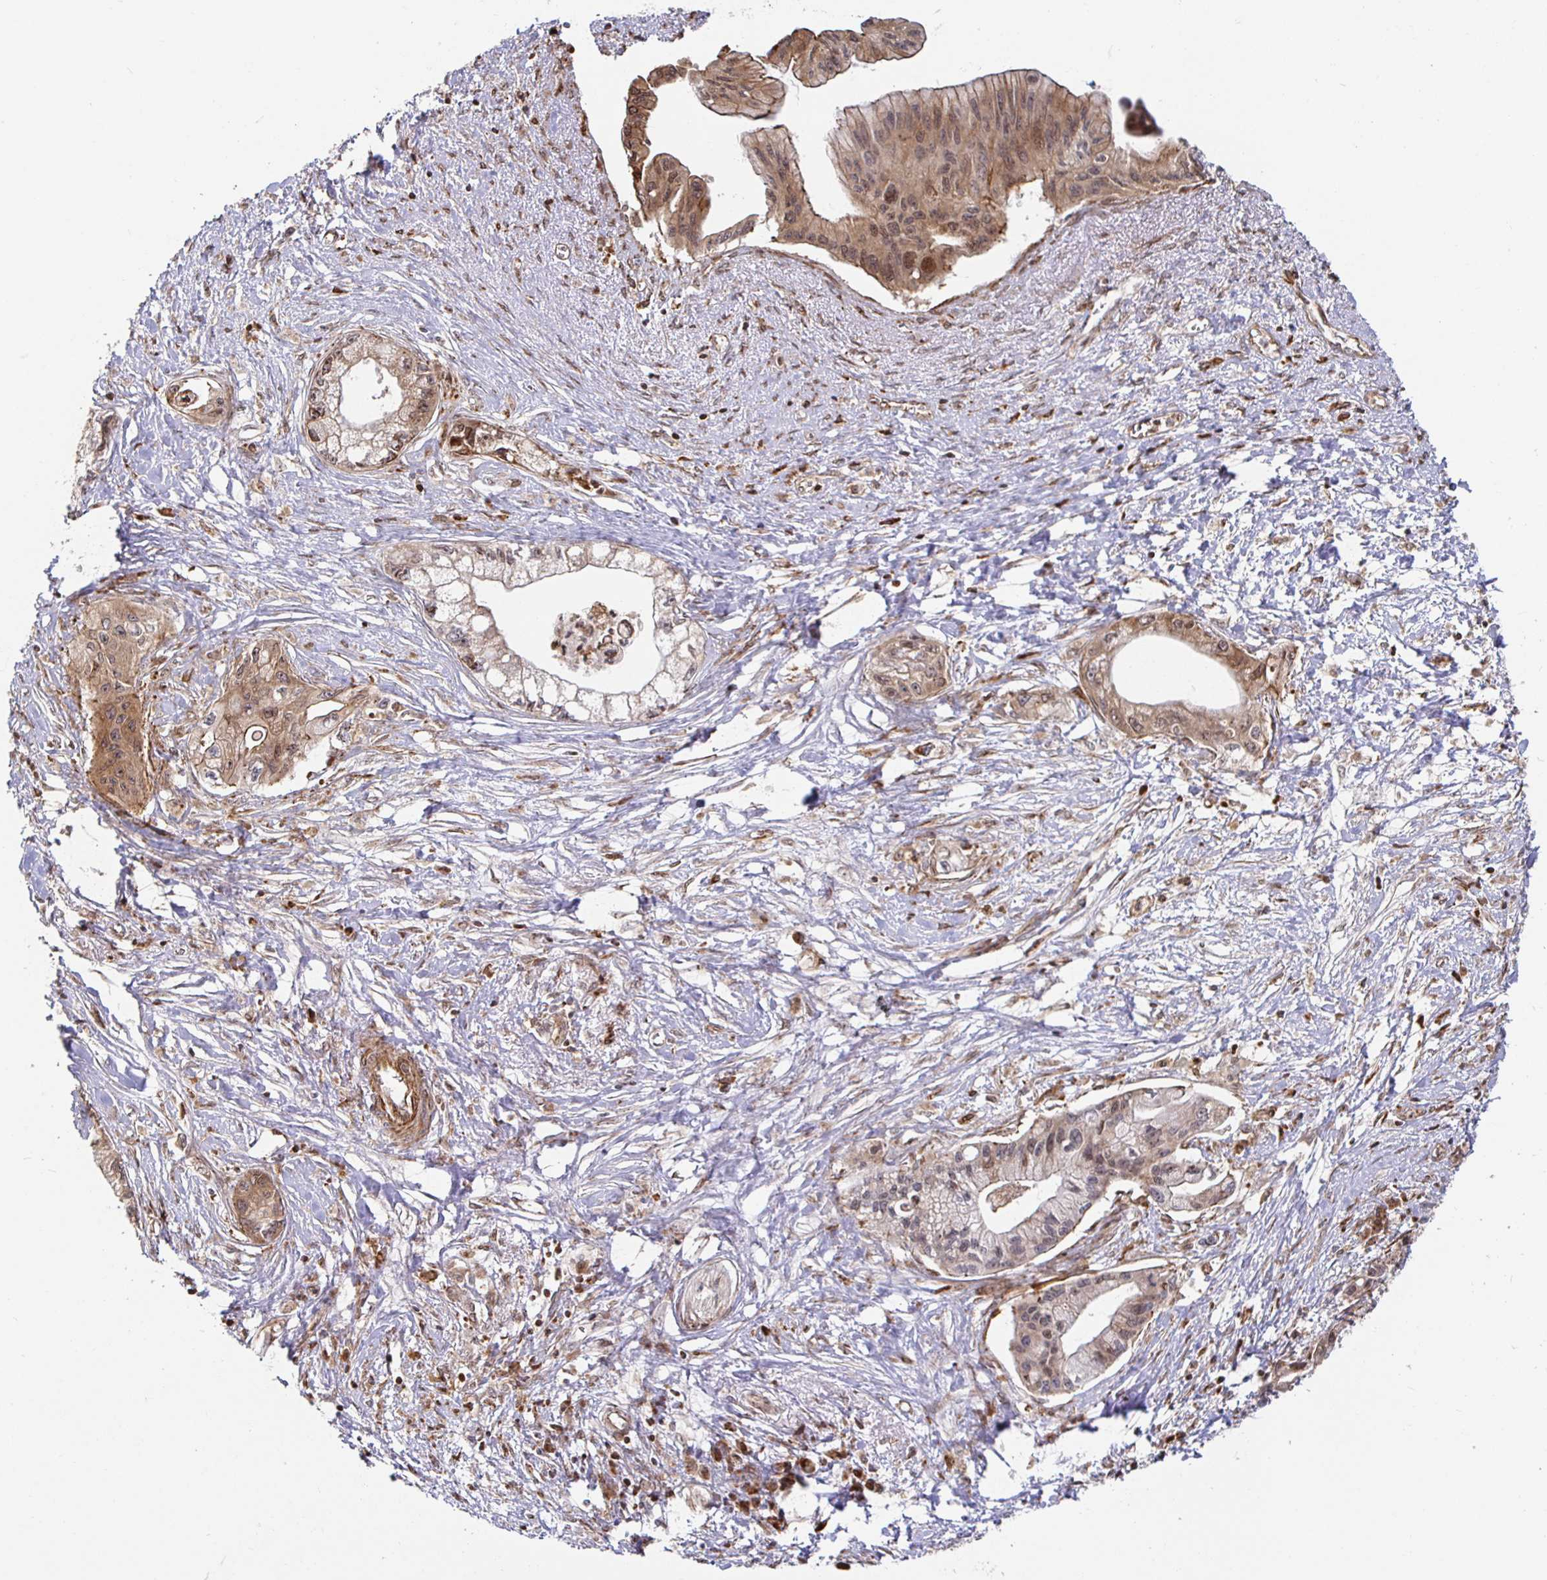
{"staining": {"intensity": "moderate", "quantity": "25%-75%", "location": "cytoplasmic/membranous,nuclear"}, "tissue": "pancreatic cancer", "cell_type": "Tumor cells", "image_type": "cancer", "snomed": [{"axis": "morphology", "description": "Adenocarcinoma, NOS"}, {"axis": "topography", "description": "Pancreas"}], "caption": "Pancreatic cancer stained for a protein (brown) shows moderate cytoplasmic/membranous and nuclear positive expression in about 25%-75% of tumor cells.", "gene": "STRAP", "patient": {"sex": "male", "age": 61}}